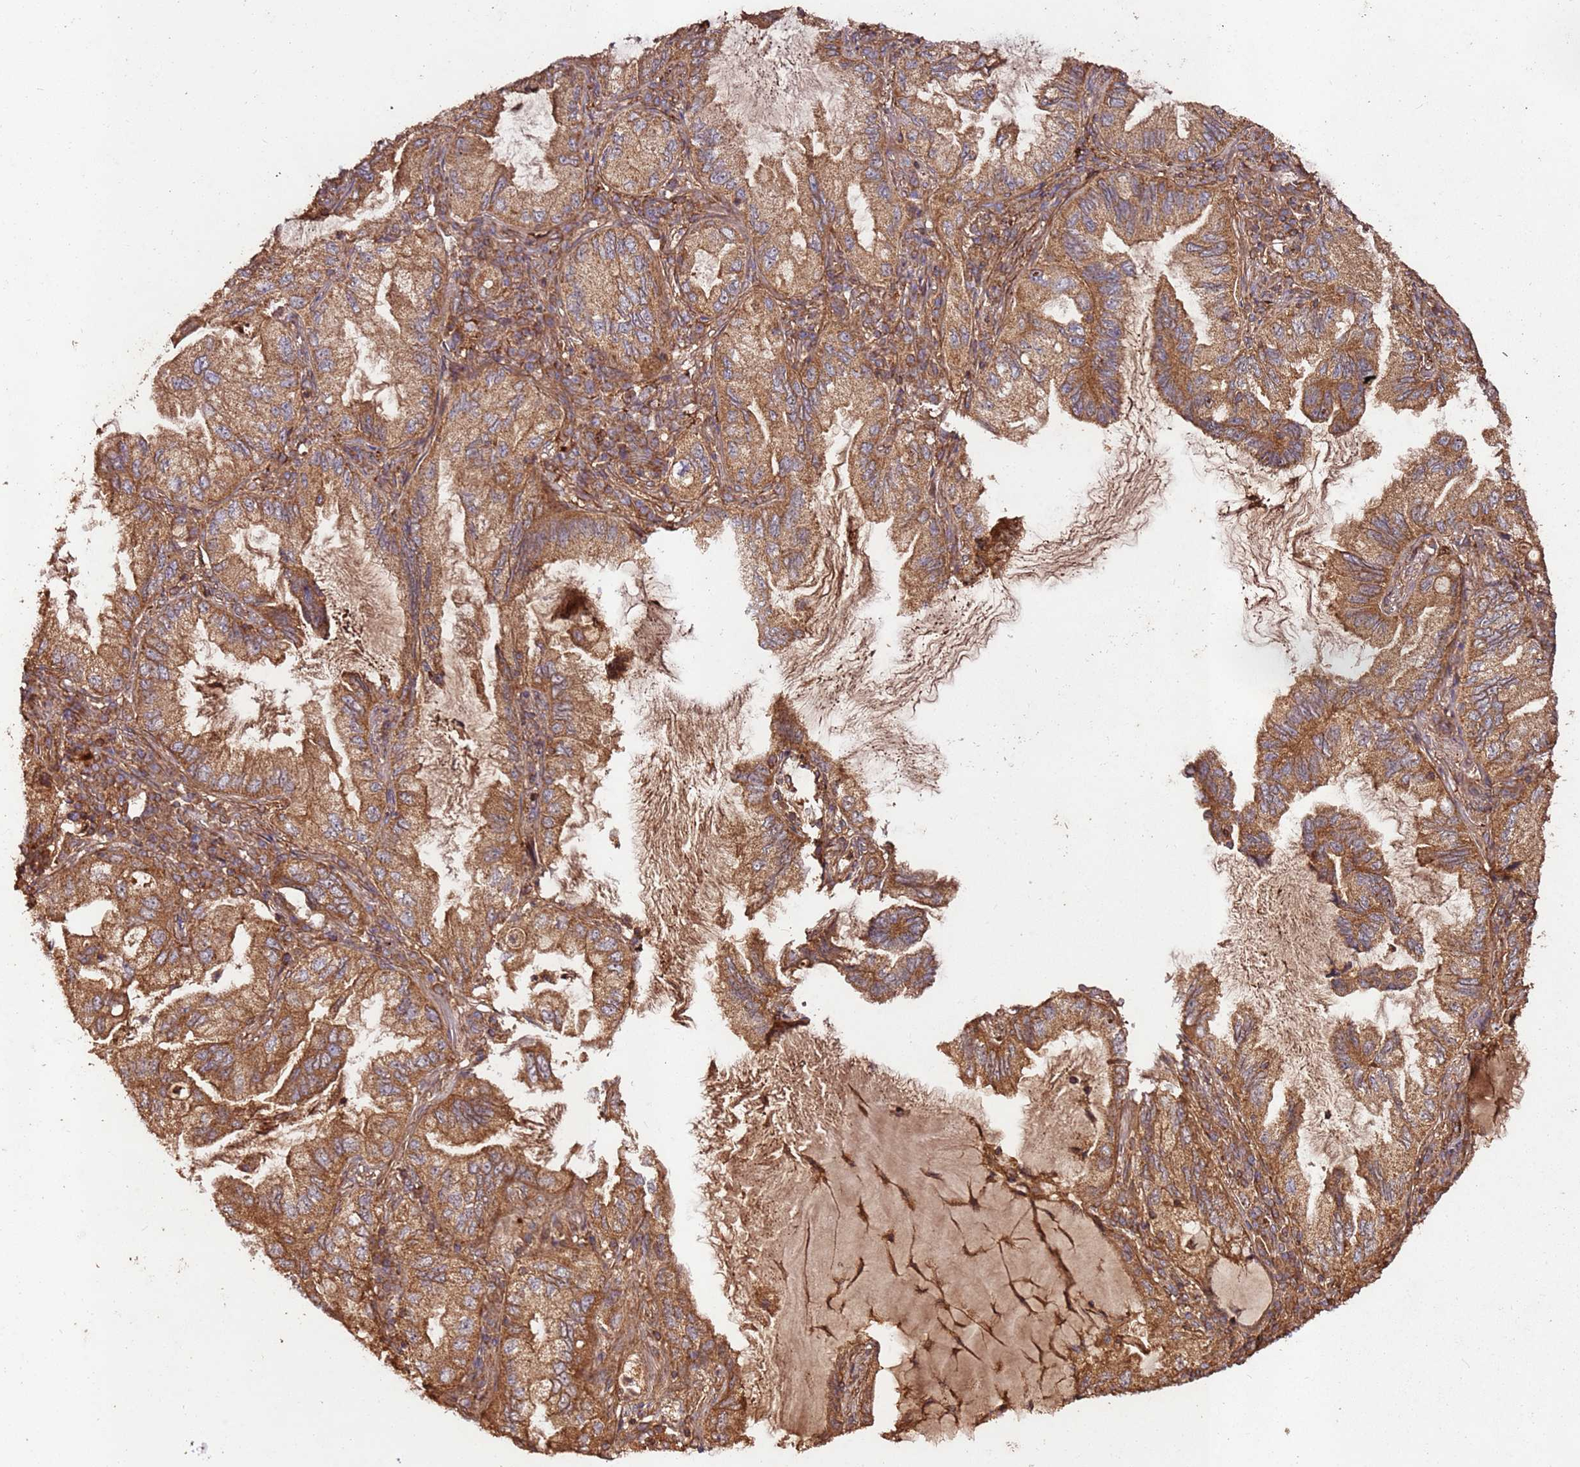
{"staining": {"intensity": "moderate", "quantity": ">75%", "location": "cytoplasmic/membranous"}, "tissue": "lung cancer", "cell_type": "Tumor cells", "image_type": "cancer", "snomed": [{"axis": "morphology", "description": "Adenocarcinoma, NOS"}, {"axis": "topography", "description": "Lung"}], "caption": "An IHC photomicrograph of neoplastic tissue is shown. Protein staining in brown labels moderate cytoplasmic/membranous positivity in lung adenocarcinoma within tumor cells.", "gene": "FAM186A", "patient": {"sex": "female", "age": 69}}